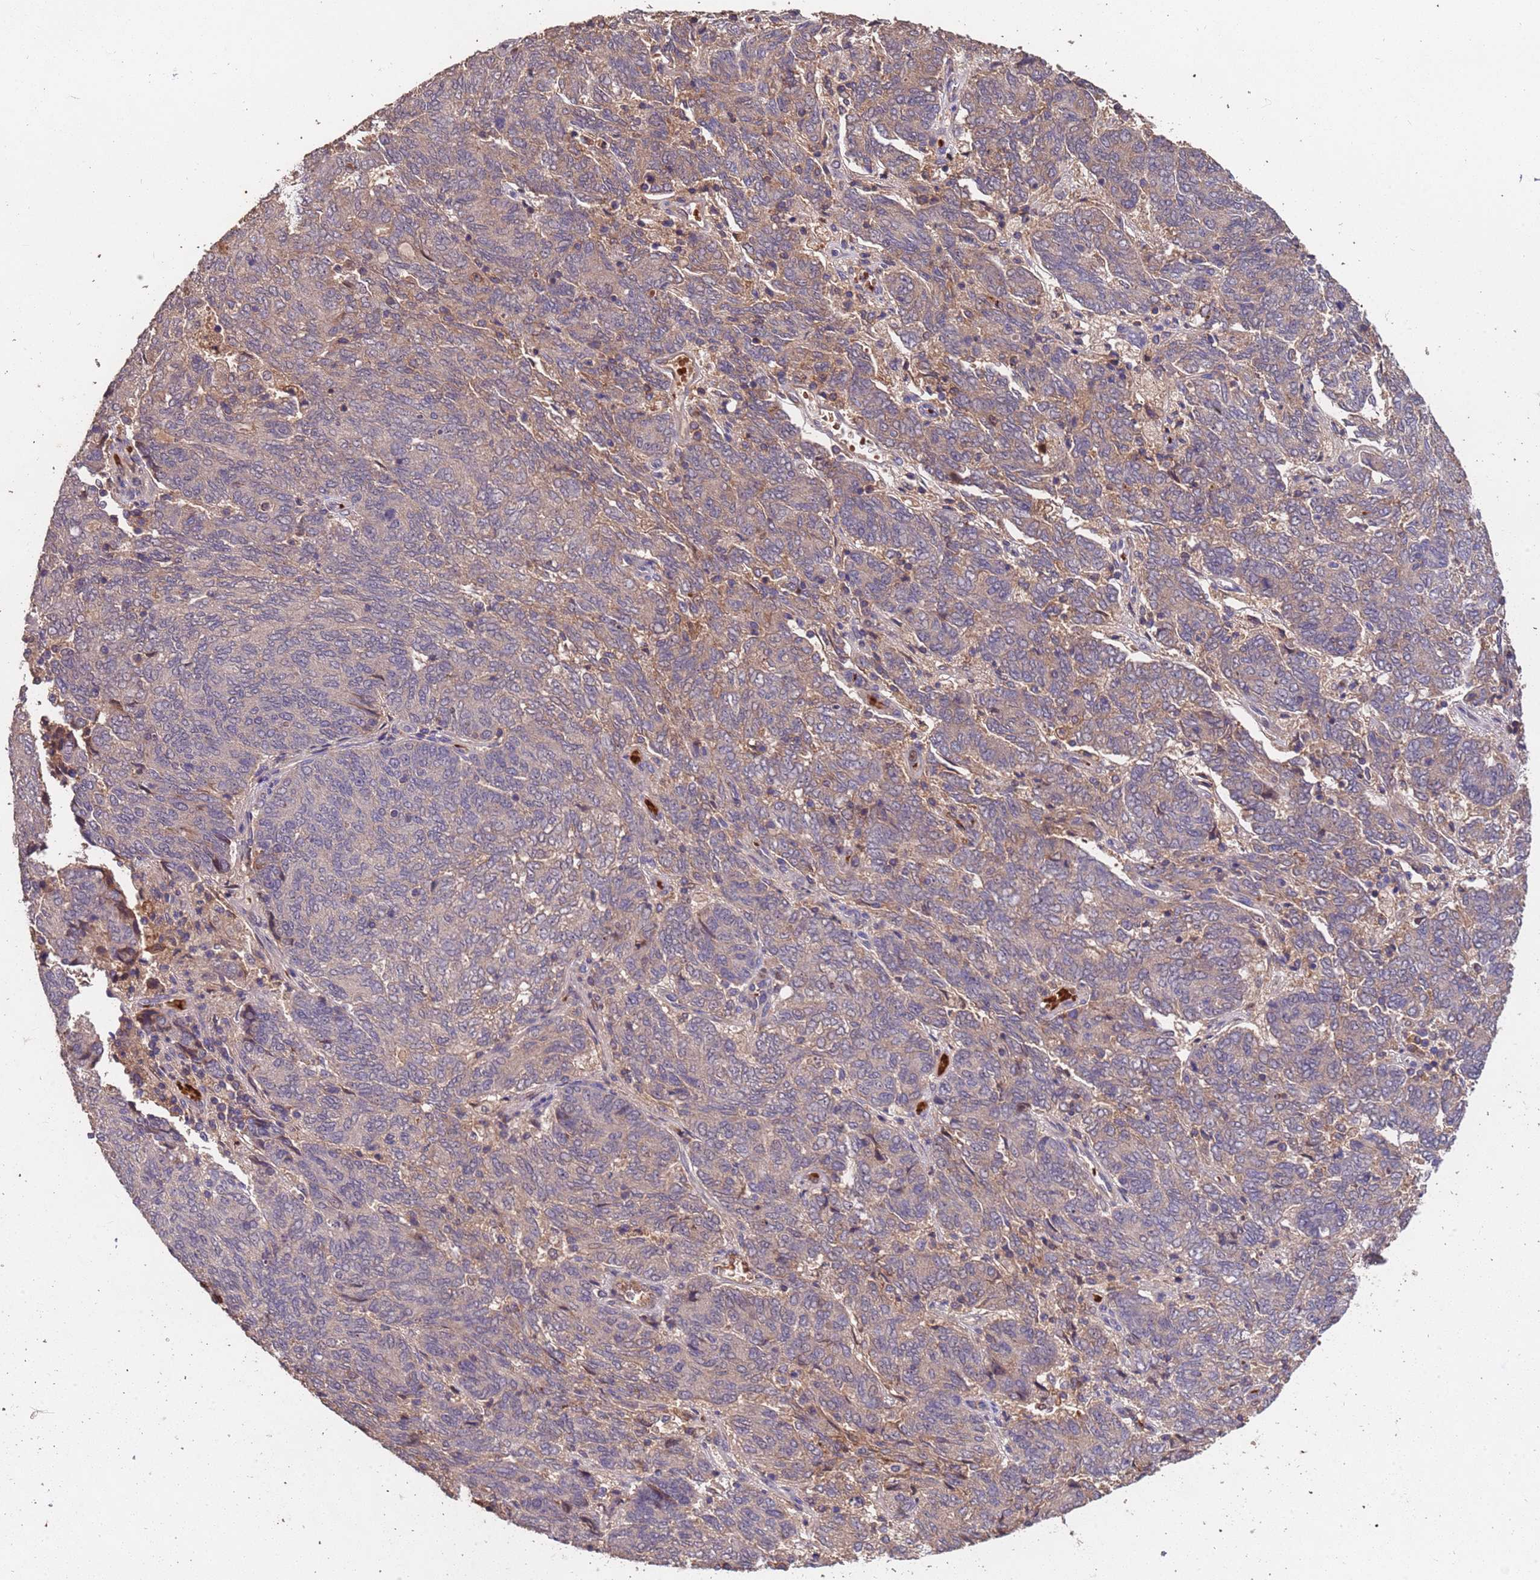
{"staining": {"intensity": "moderate", "quantity": "25%-75%", "location": "cytoplasmic/membranous"}, "tissue": "endometrial cancer", "cell_type": "Tumor cells", "image_type": "cancer", "snomed": [{"axis": "morphology", "description": "Adenocarcinoma, NOS"}, {"axis": "topography", "description": "Endometrium"}], "caption": "Tumor cells display moderate cytoplasmic/membranous expression in approximately 25%-75% of cells in endometrial adenocarcinoma.", "gene": "CCDC184", "patient": {"sex": "female", "age": 80}}